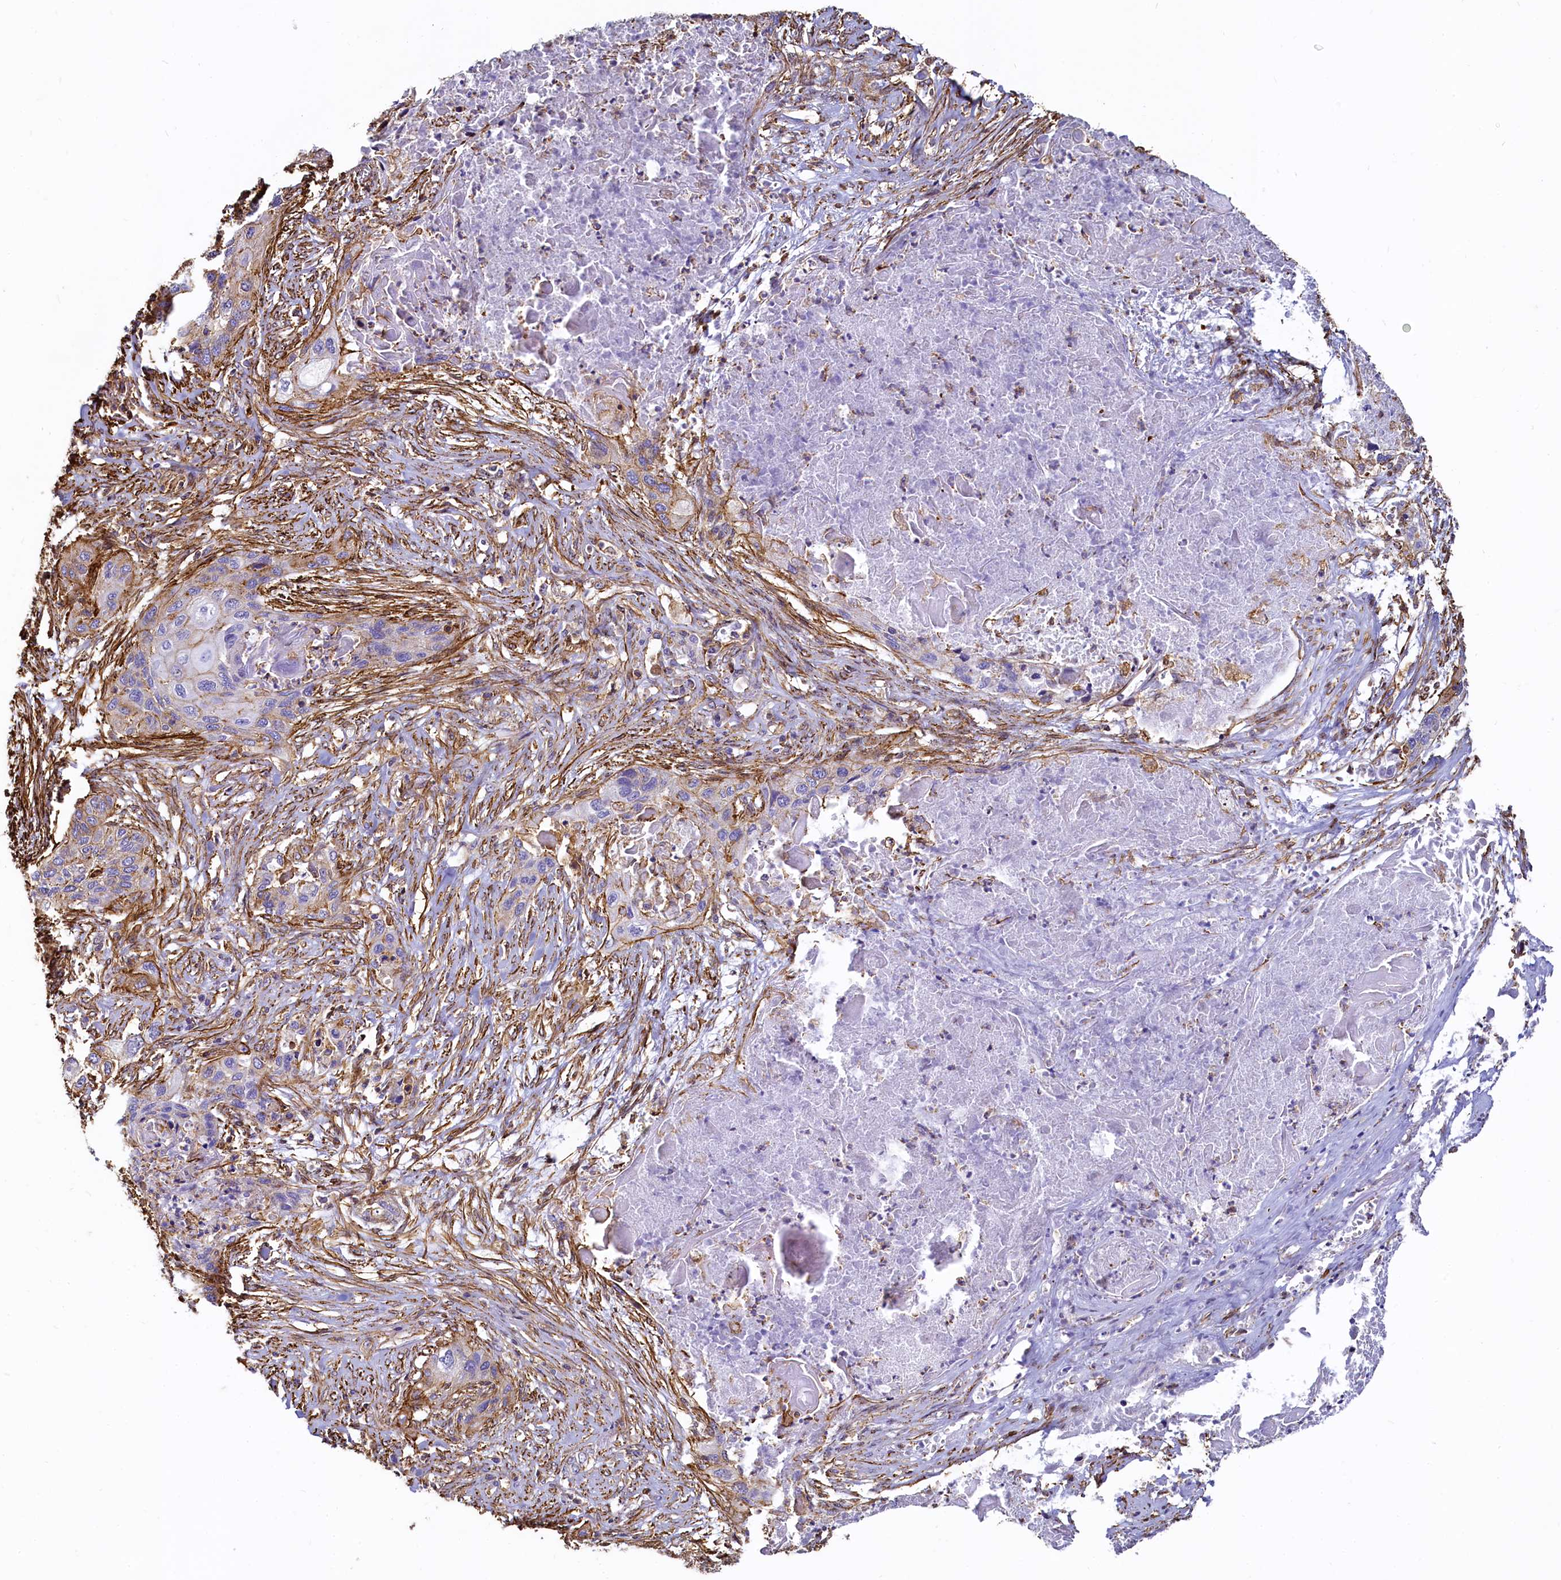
{"staining": {"intensity": "moderate", "quantity": "<25%", "location": "cytoplasmic/membranous"}, "tissue": "lung cancer", "cell_type": "Tumor cells", "image_type": "cancer", "snomed": [{"axis": "morphology", "description": "Squamous cell carcinoma, NOS"}, {"axis": "topography", "description": "Lung"}], "caption": "A high-resolution histopathology image shows immunohistochemistry (IHC) staining of squamous cell carcinoma (lung), which reveals moderate cytoplasmic/membranous positivity in approximately <25% of tumor cells. (DAB (3,3'-diaminobenzidine) = brown stain, brightfield microscopy at high magnification).", "gene": "THBS1", "patient": {"sex": "female", "age": 63}}